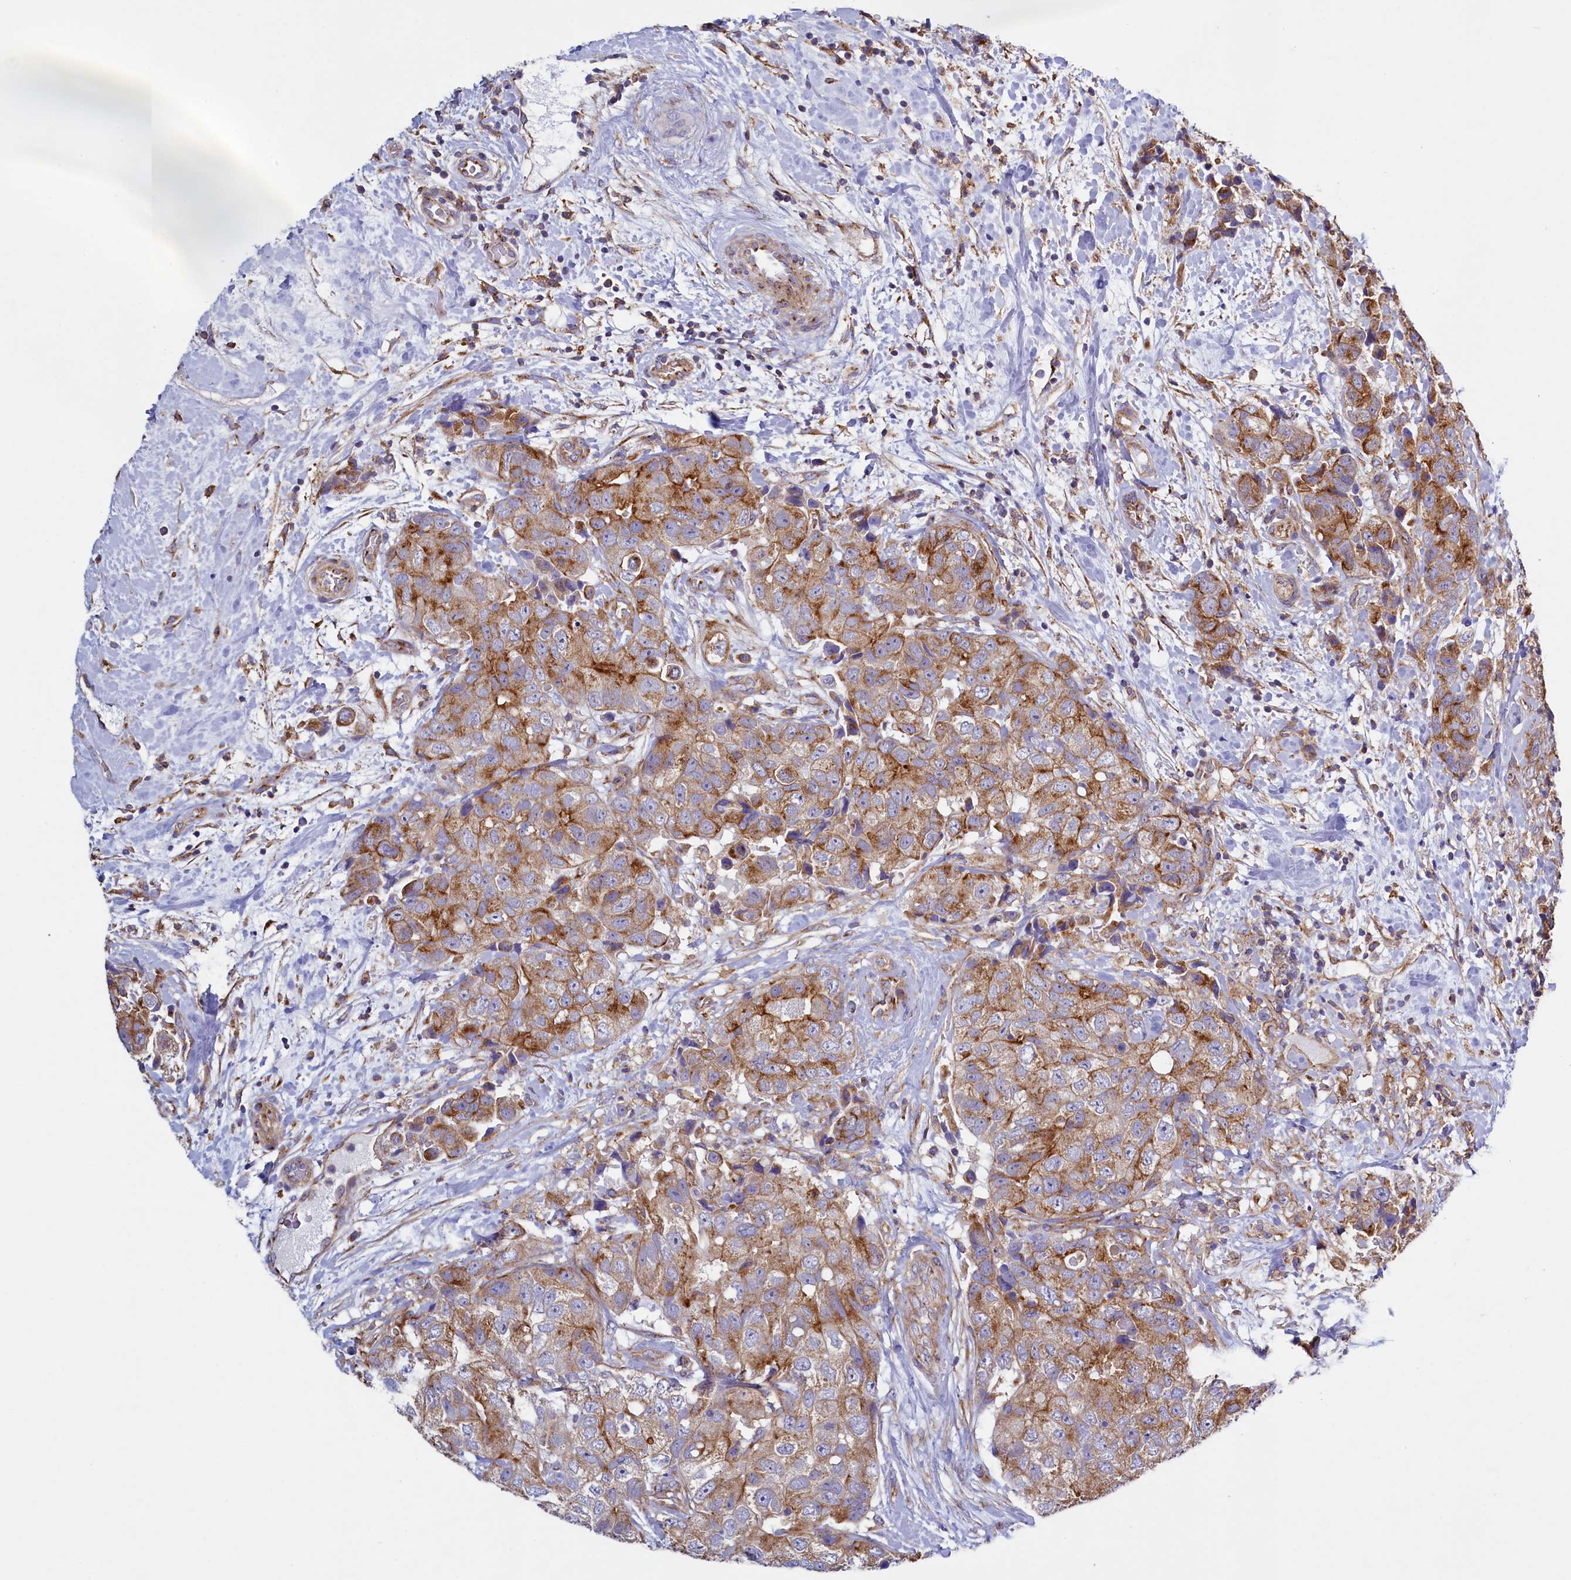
{"staining": {"intensity": "moderate", "quantity": ">75%", "location": "cytoplasmic/membranous"}, "tissue": "breast cancer", "cell_type": "Tumor cells", "image_type": "cancer", "snomed": [{"axis": "morphology", "description": "Duct carcinoma"}, {"axis": "topography", "description": "Breast"}], "caption": "A medium amount of moderate cytoplasmic/membranous positivity is appreciated in about >75% of tumor cells in breast cancer tissue.", "gene": "GPR21", "patient": {"sex": "female", "age": 62}}